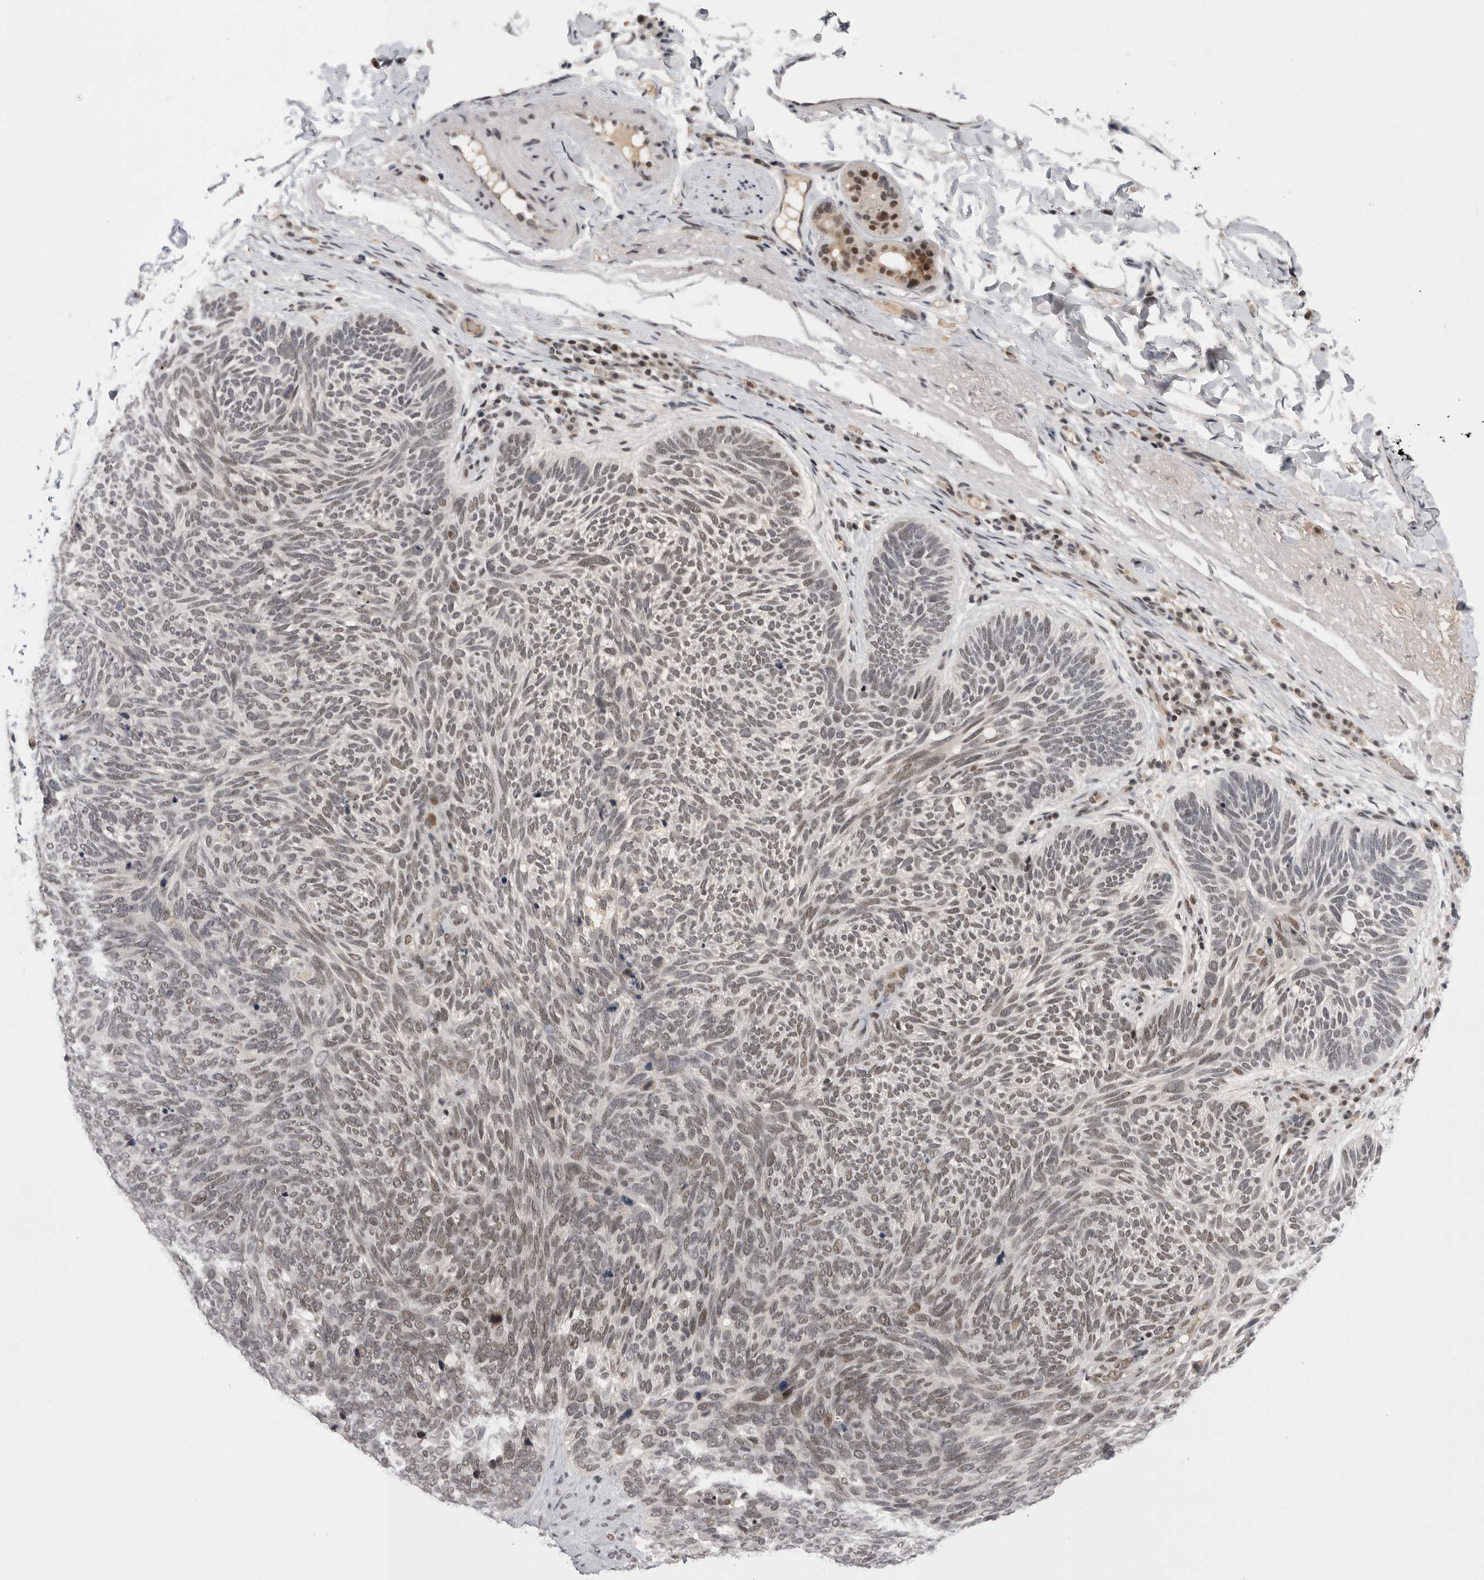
{"staining": {"intensity": "weak", "quantity": "25%-75%", "location": "nuclear"}, "tissue": "skin cancer", "cell_type": "Tumor cells", "image_type": "cancer", "snomed": [{"axis": "morphology", "description": "Basal cell carcinoma"}, {"axis": "topography", "description": "Skin"}], "caption": "Skin basal cell carcinoma stained with a protein marker exhibits weak staining in tumor cells.", "gene": "POU5F1", "patient": {"sex": "female", "age": 85}}